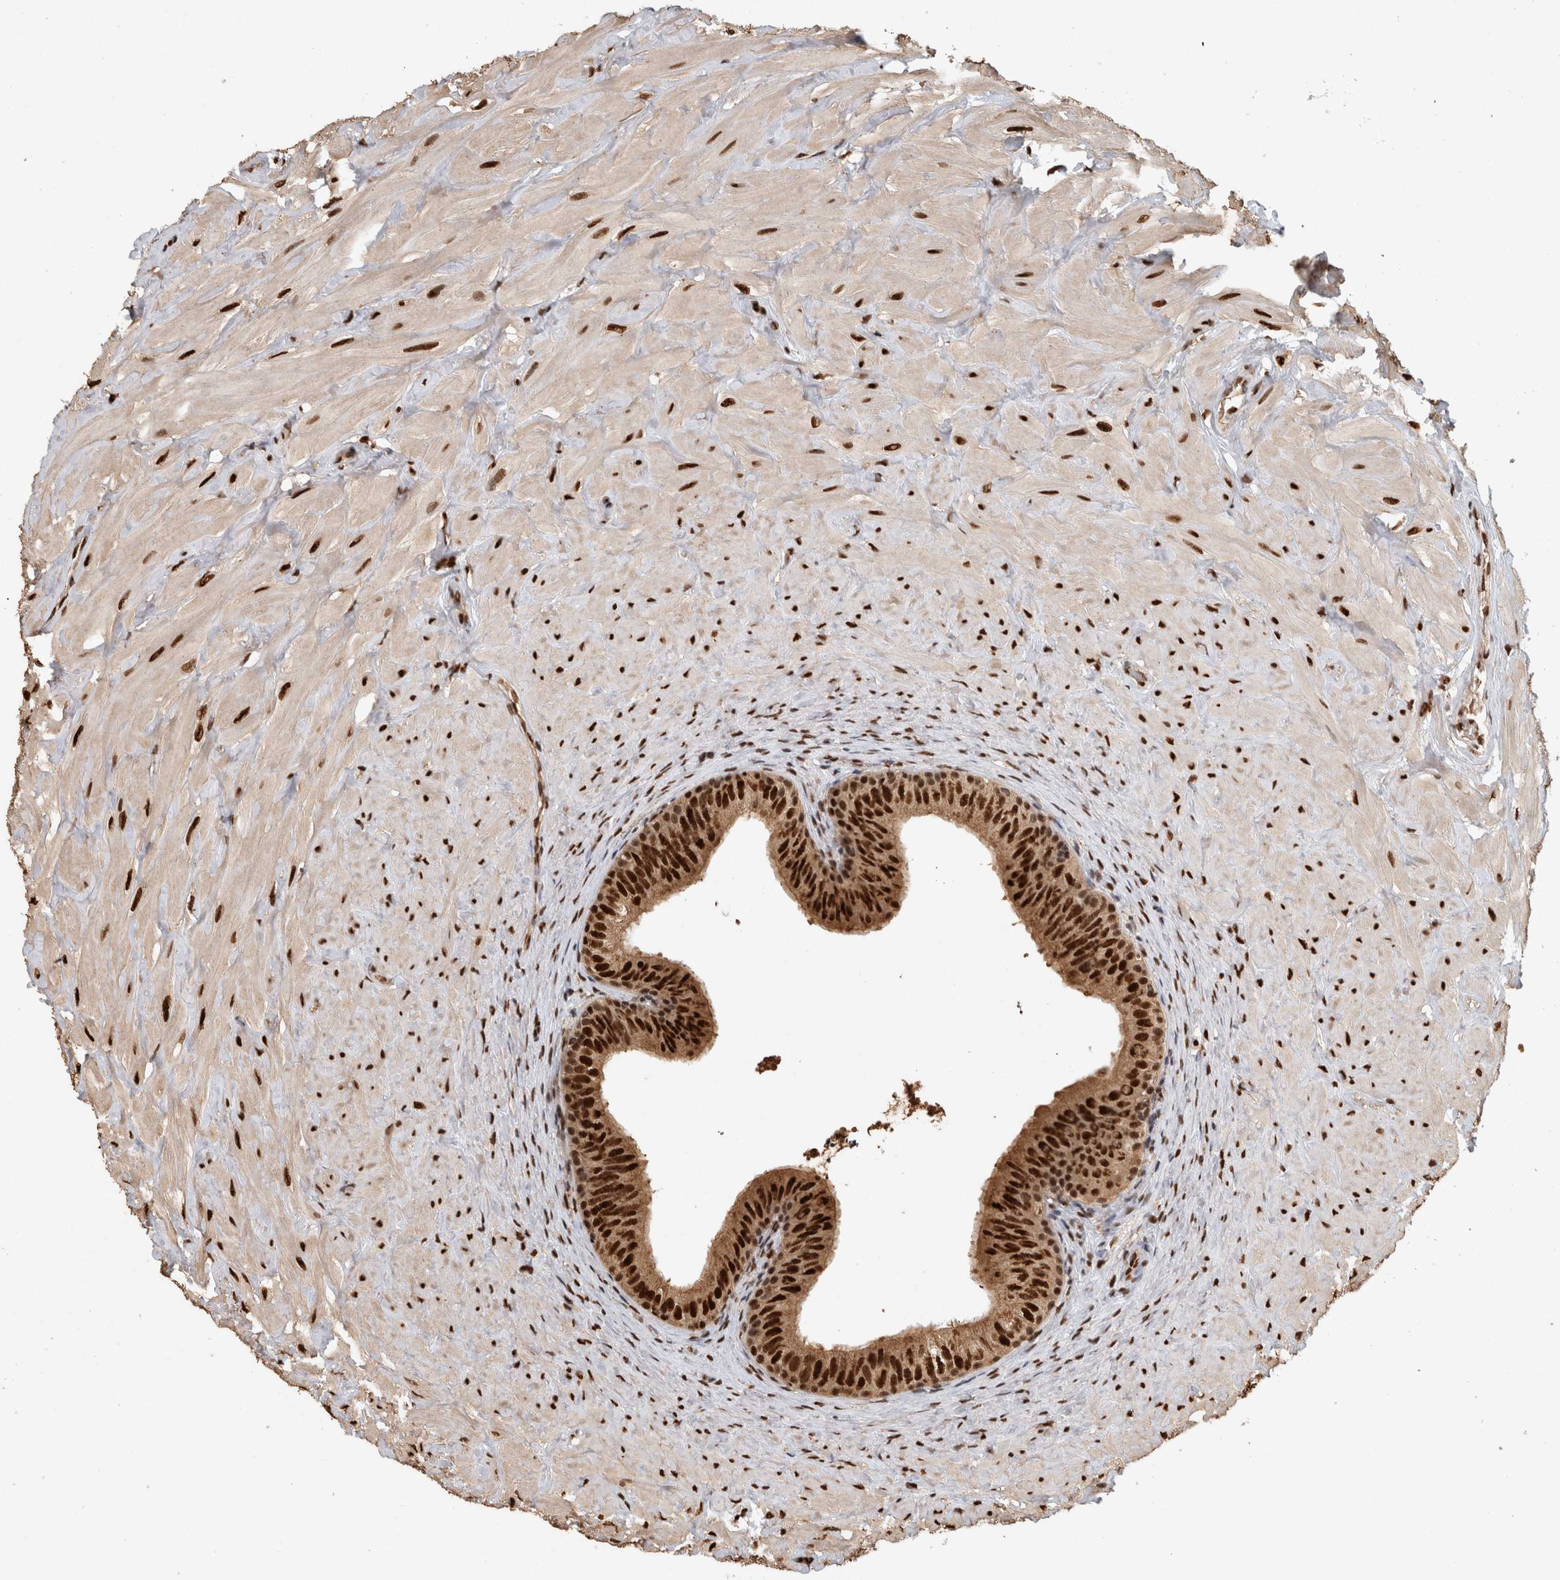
{"staining": {"intensity": "strong", "quantity": ">75%", "location": "nuclear"}, "tissue": "epididymis", "cell_type": "Glandular cells", "image_type": "normal", "snomed": [{"axis": "morphology", "description": "Normal tissue, NOS"}, {"axis": "topography", "description": "Soft tissue"}, {"axis": "topography", "description": "Epididymis"}], "caption": "Protein analysis of benign epididymis reveals strong nuclear positivity in about >75% of glandular cells. Nuclei are stained in blue.", "gene": "RAD50", "patient": {"sex": "male", "age": 26}}